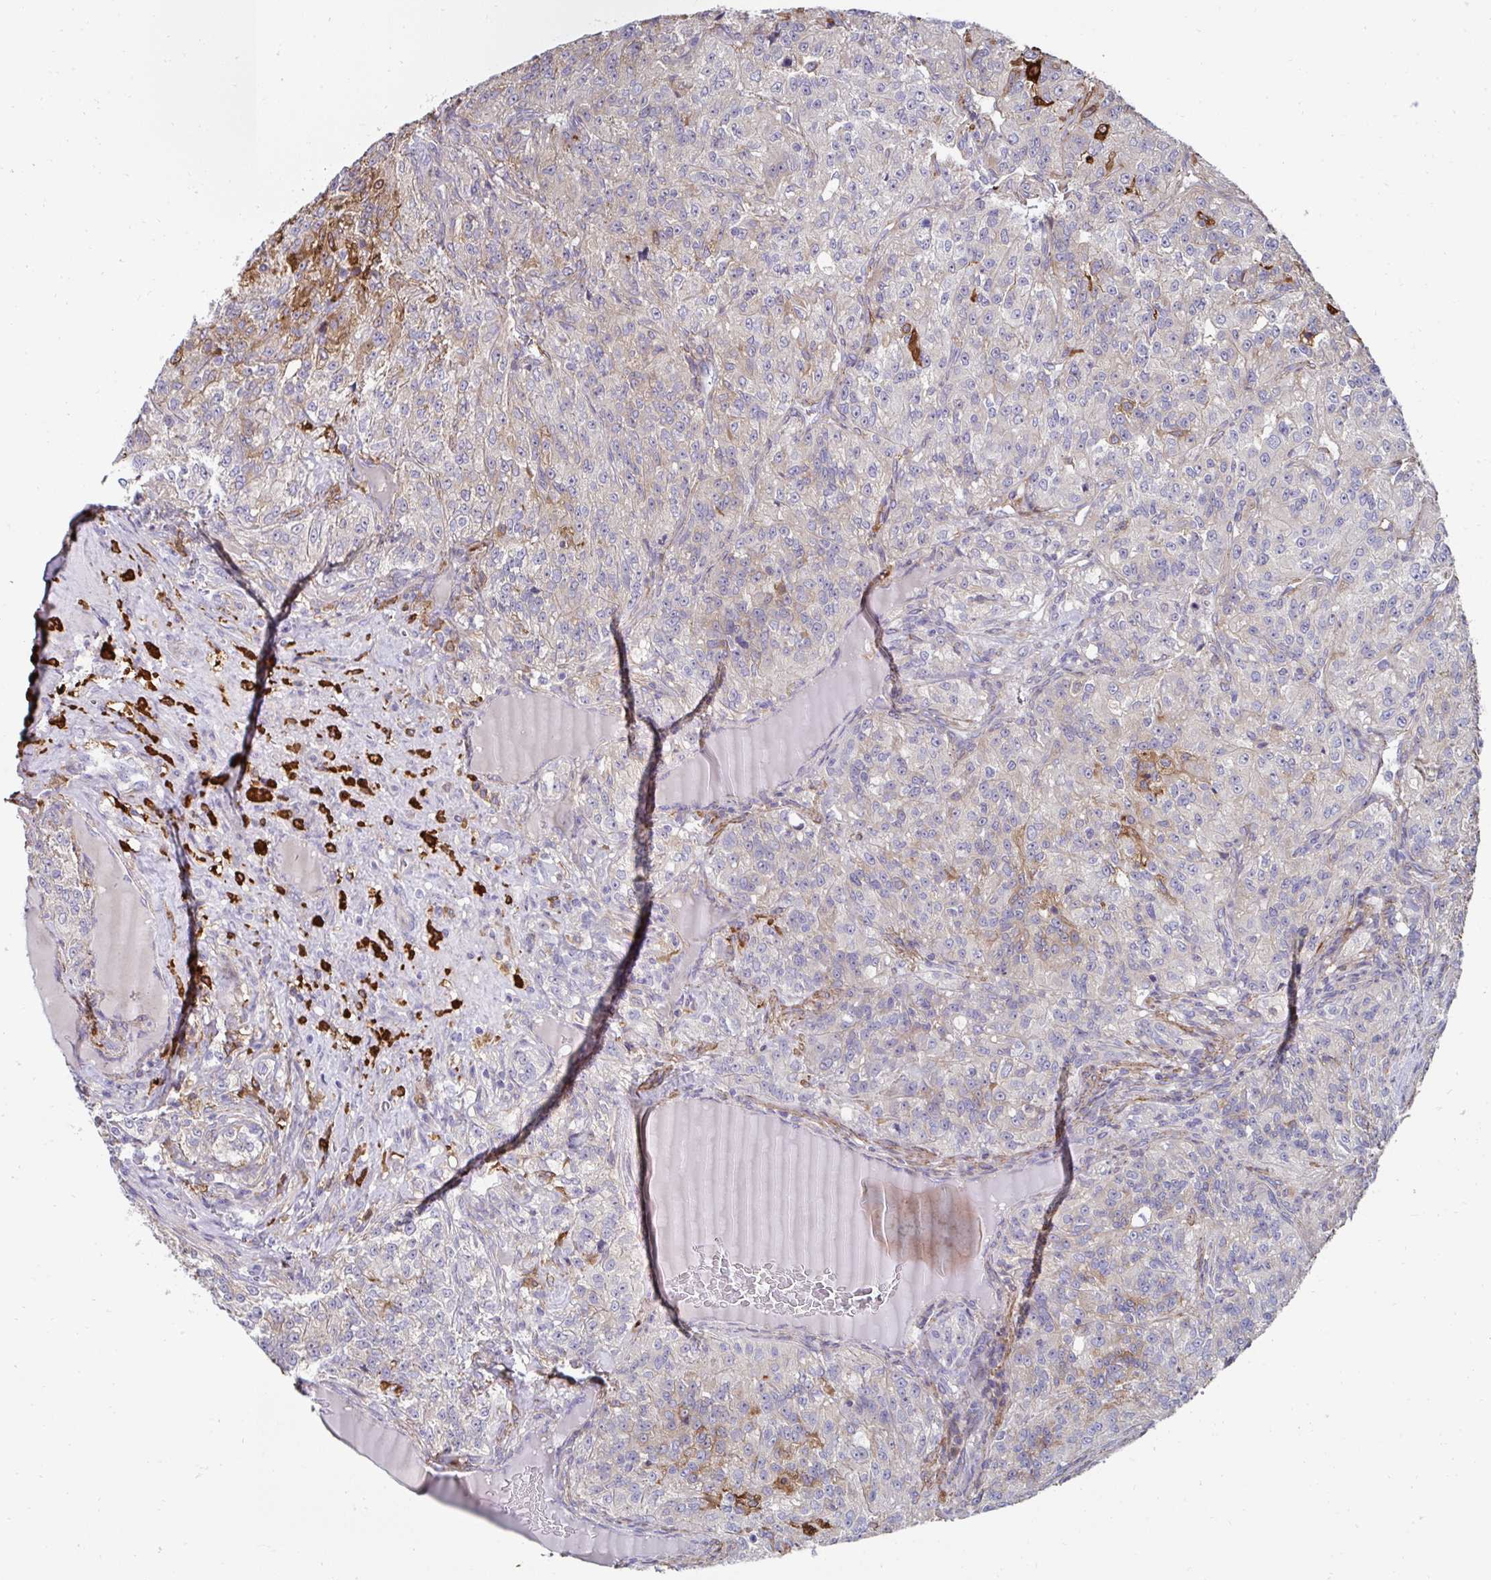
{"staining": {"intensity": "weak", "quantity": "25%-75%", "location": "cytoplasmic/membranous"}, "tissue": "renal cancer", "cell_type": "Tumor cells", "image_type": "cancer", "snomed": [{"axis": "morphology", "description": "Adenocarcinoma, NOS"}, {"axis": "topography", "description": "Kidney"}], "caption": "The immunohistochemical stain shows weak cytoplasmic/membranous staining in tumor cells of renal cancer tissue. (Brightfield microscopy of DAB IHC at high magnification).", "gene": "FBXL13", "patient": {"sex": "female", "age": 63}}